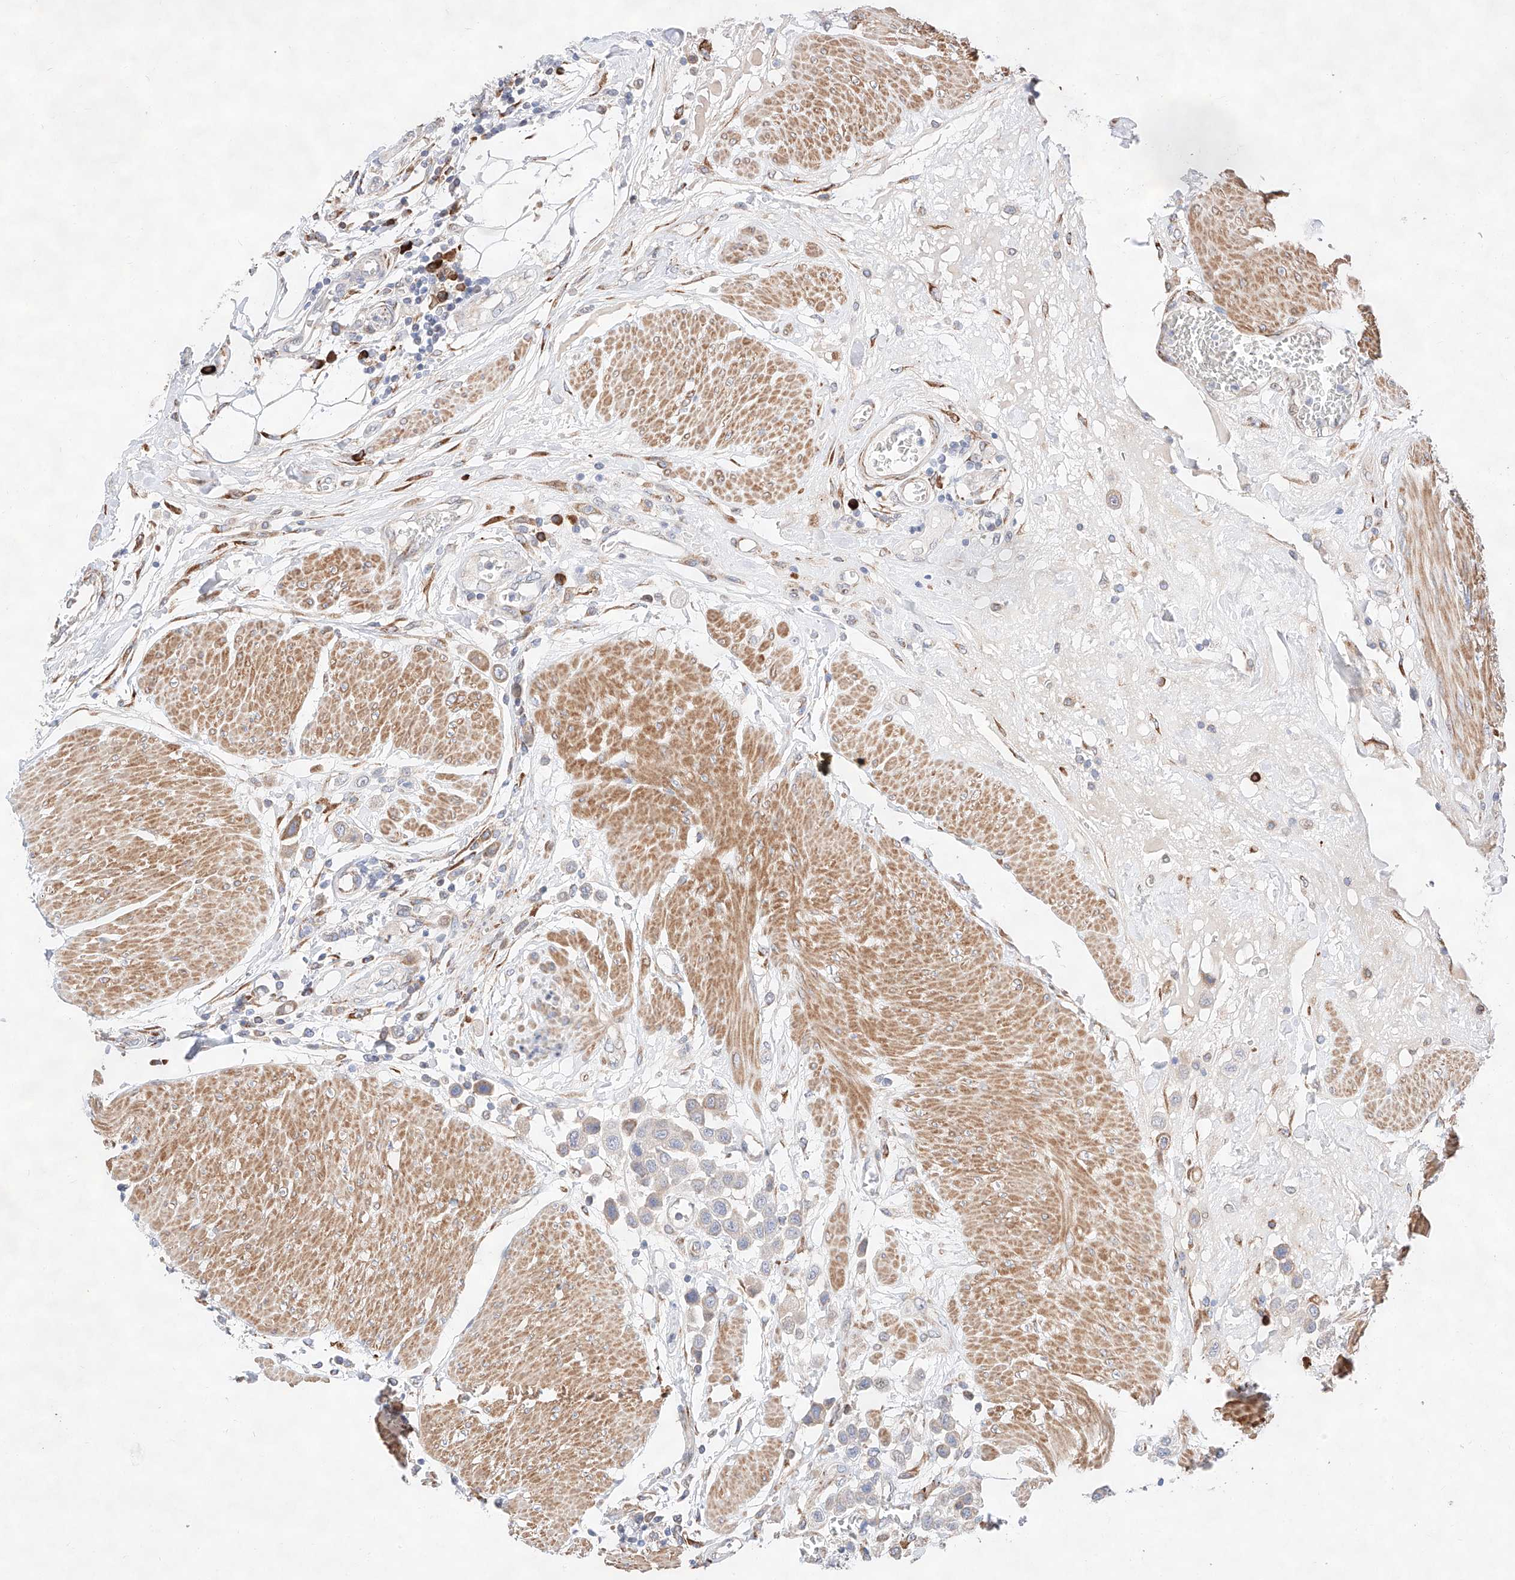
{"staining": {"intensity": "weak", "quantity": "<25%", "location": "cytoplasmic/membranous"}, "tissue": "urothelial cancer", "cell_type": "Tumor cells", "image_type": "cancer", "snomed": [{"axis": "morphology", "description": "Urothelial carcinoma, High grade"}, {"axis": "topography", "description": "Urinary bladder"}], "caption": "This is an IHC photomicrograph of human high-grade urothelial carcinoma. There is no staining in tumor cells.", "gene": "ATP9B", "patient": {"sex": "male", "age": 50}}